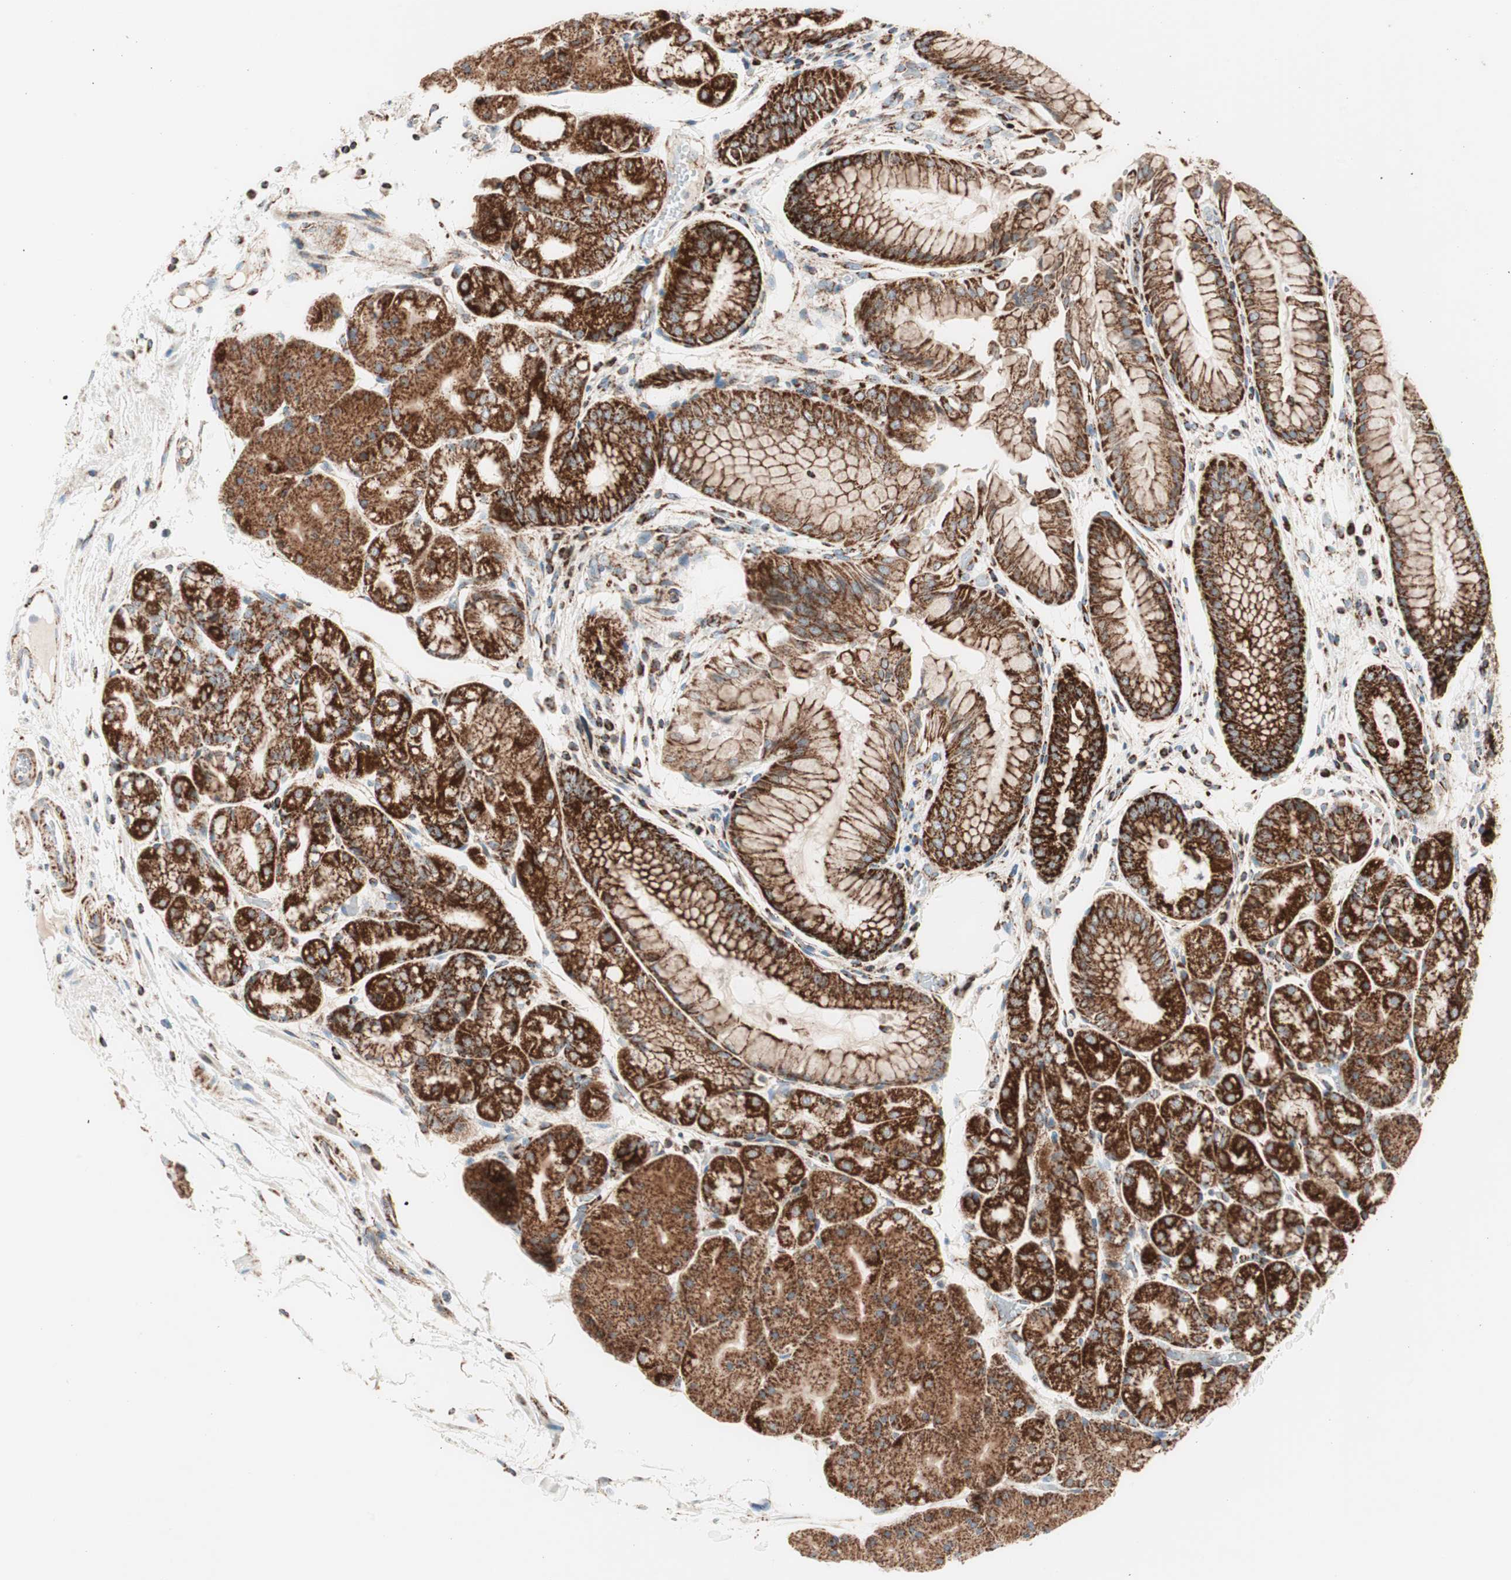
{"staining": {"intensity": "strong", "quantity": ">75%", "location": "cytoplasmic/membranous"}, "tissue": "stomach", "cell_type": "Glandular cells", "image_type": "normal", "snomed": [{"axis": "morphology", "description": "Normal tissue, NOS"}, {"axis": "topography", "description": "Stomach, upper"}], "caption": "Glandular cells display strong cytoplasmic/membranous positivity in approximately >75% of cells in benign stomach.", "gene": "TOMM20", "patient": {"sex": "male", "age": 72}}